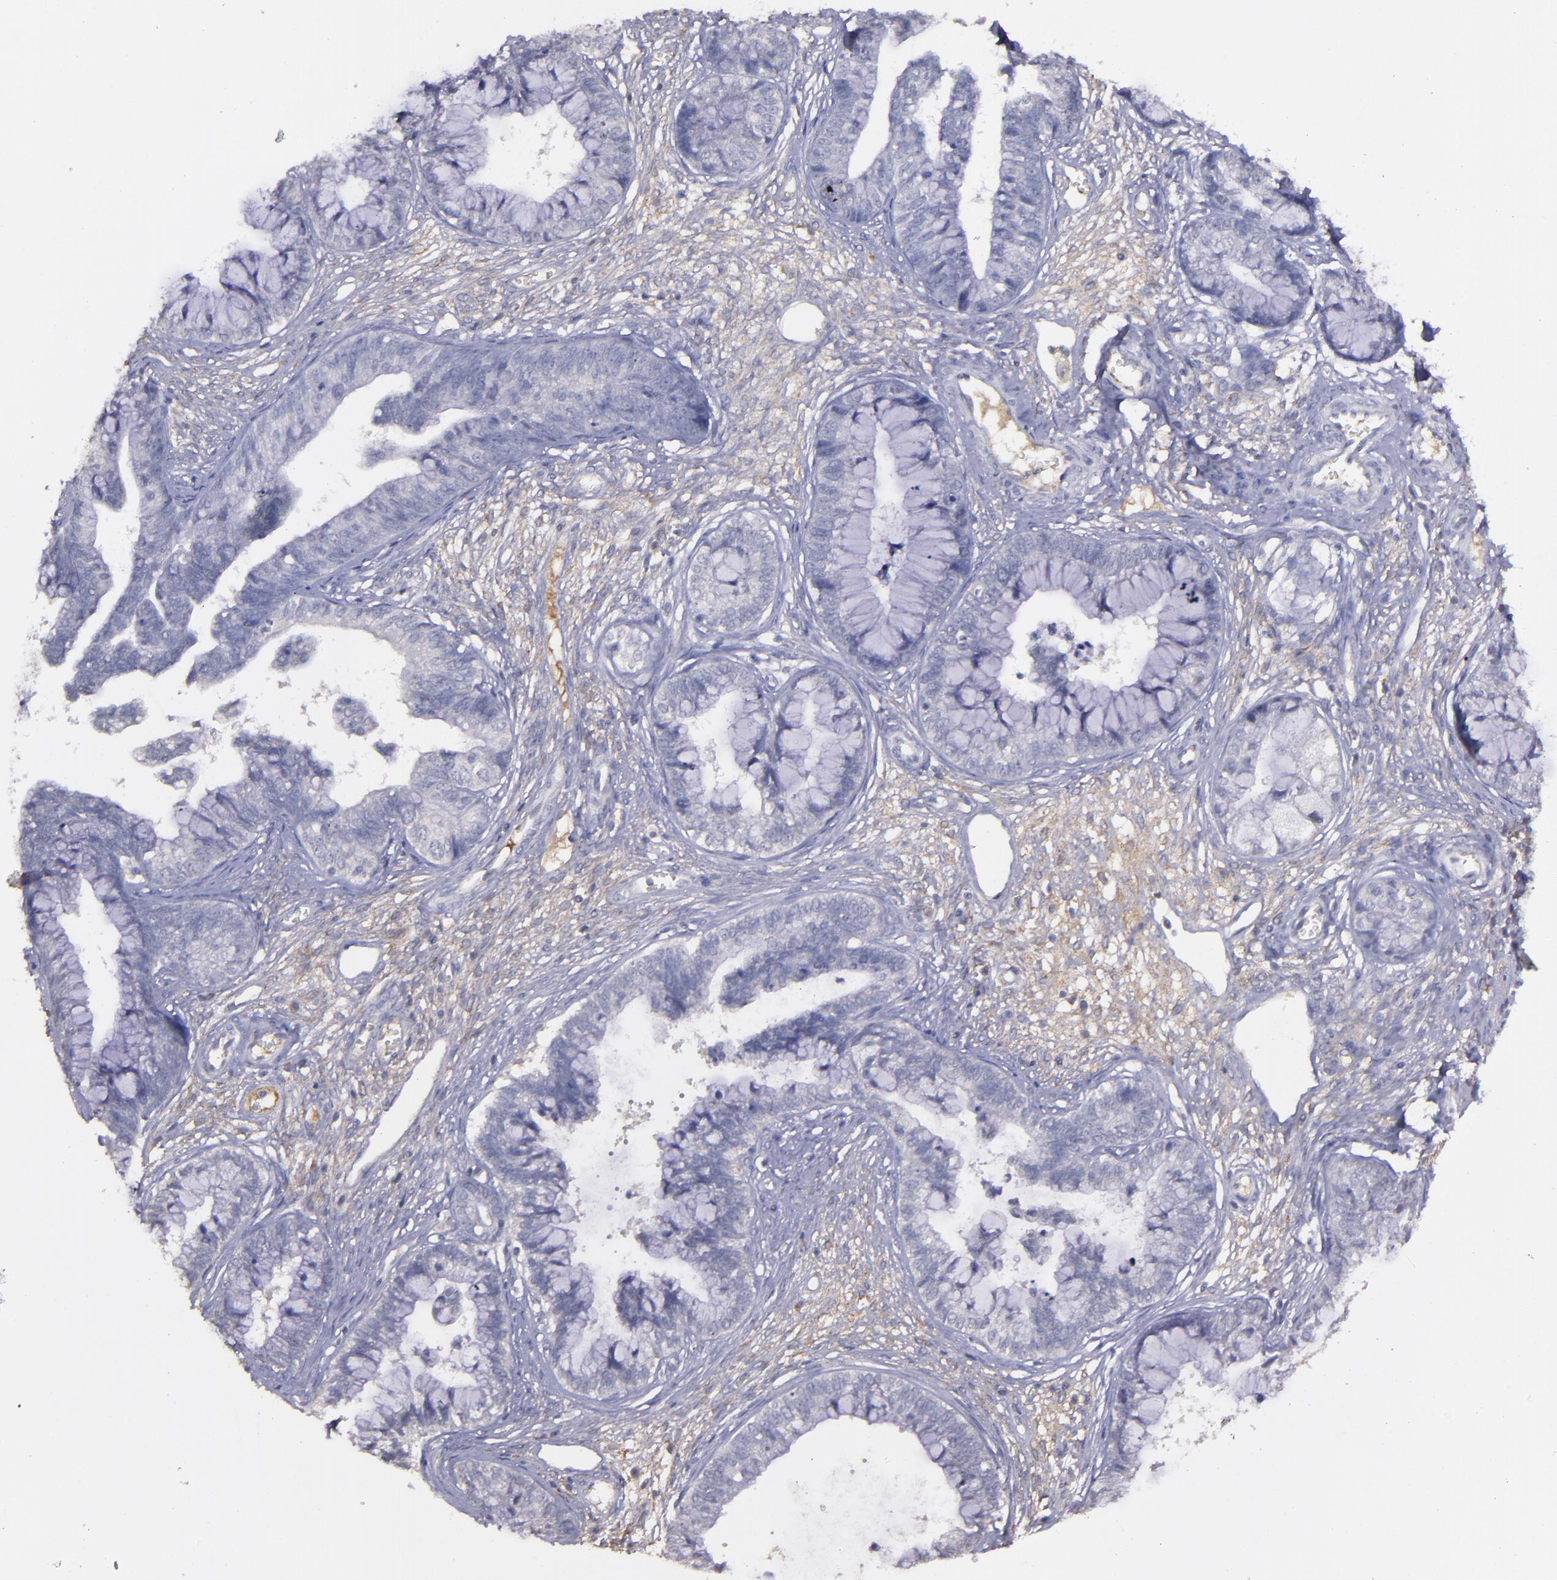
{"staining": {"intensity": "weak", "quantity": "<25%", "location": "cytoplasmic/membranous"}, "tissue": "cervical cancer", "cell_type": "Tumor cells", "image_type": "cancer", "snomed": [{"axis": "morphology", "description": "Adenocarcinoma, NOS"}, {"axis": "topography", "description": "Cervix"}], "caption": "The IHC histopathology image has no significant positivity in tumor cells of cervical adenocarcinoma tissue.", "gene": "MASP1", "patient": {"sex": "female", "age": 44}}